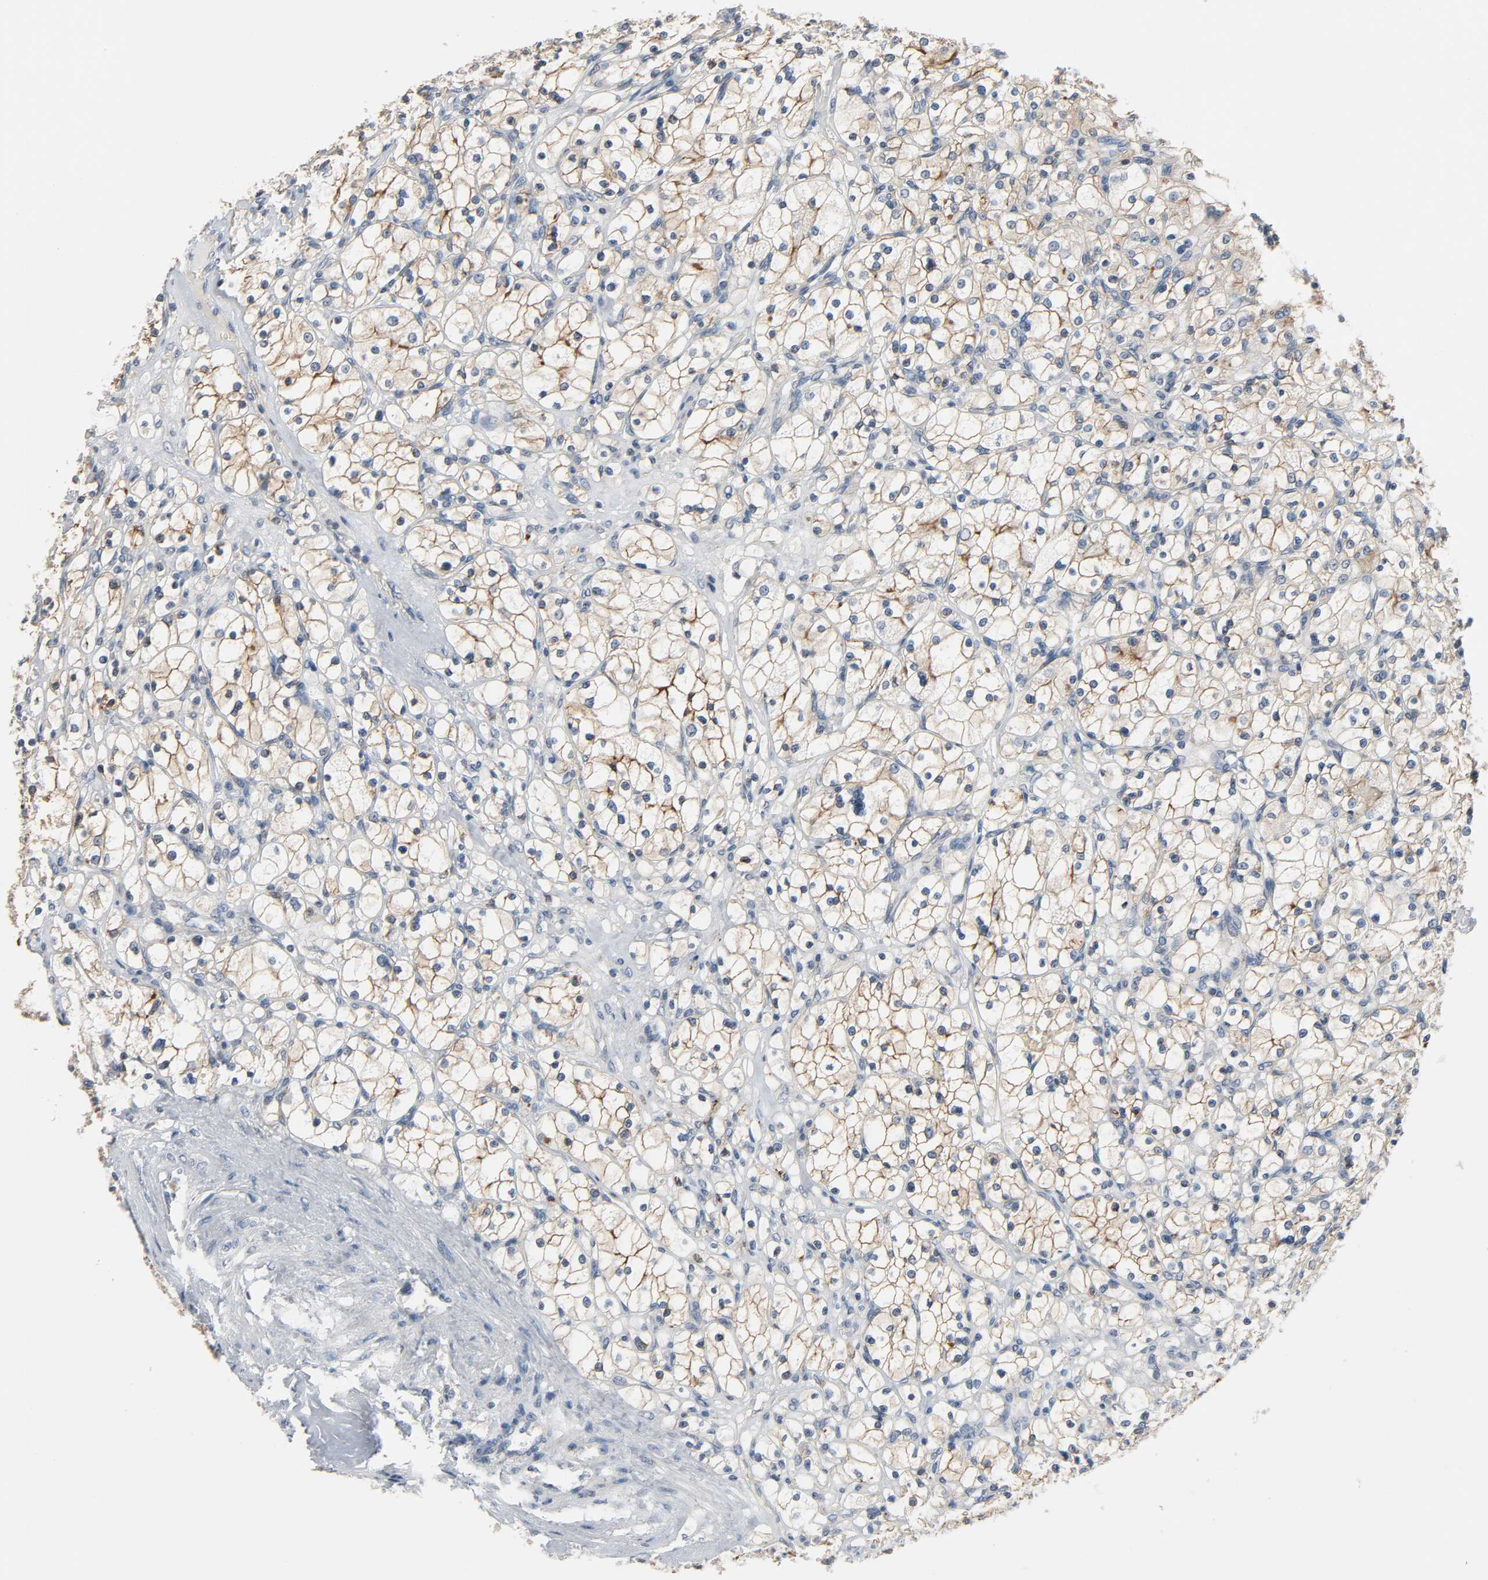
{"staining": {"intensity": "weak", "quantity": "25%-75%", "location": "cytoplasmic/membranous"}, "tissue": "renal cancer", "cell_type": "Tumor cells", "image_type": "cancer", "snomed": [{"axis": "morphology", "description": "Adenocarcinoma, NOS"}, {"axis": "topography", "description": "Kidney"}], "caption": "Weak cytoplasmic/membranous staining is seen in about 25%-75% of tumor cells in adenocarcinoma (renal).", "gene": "CD4", "patient": {"sex": "female", "age": 83}}